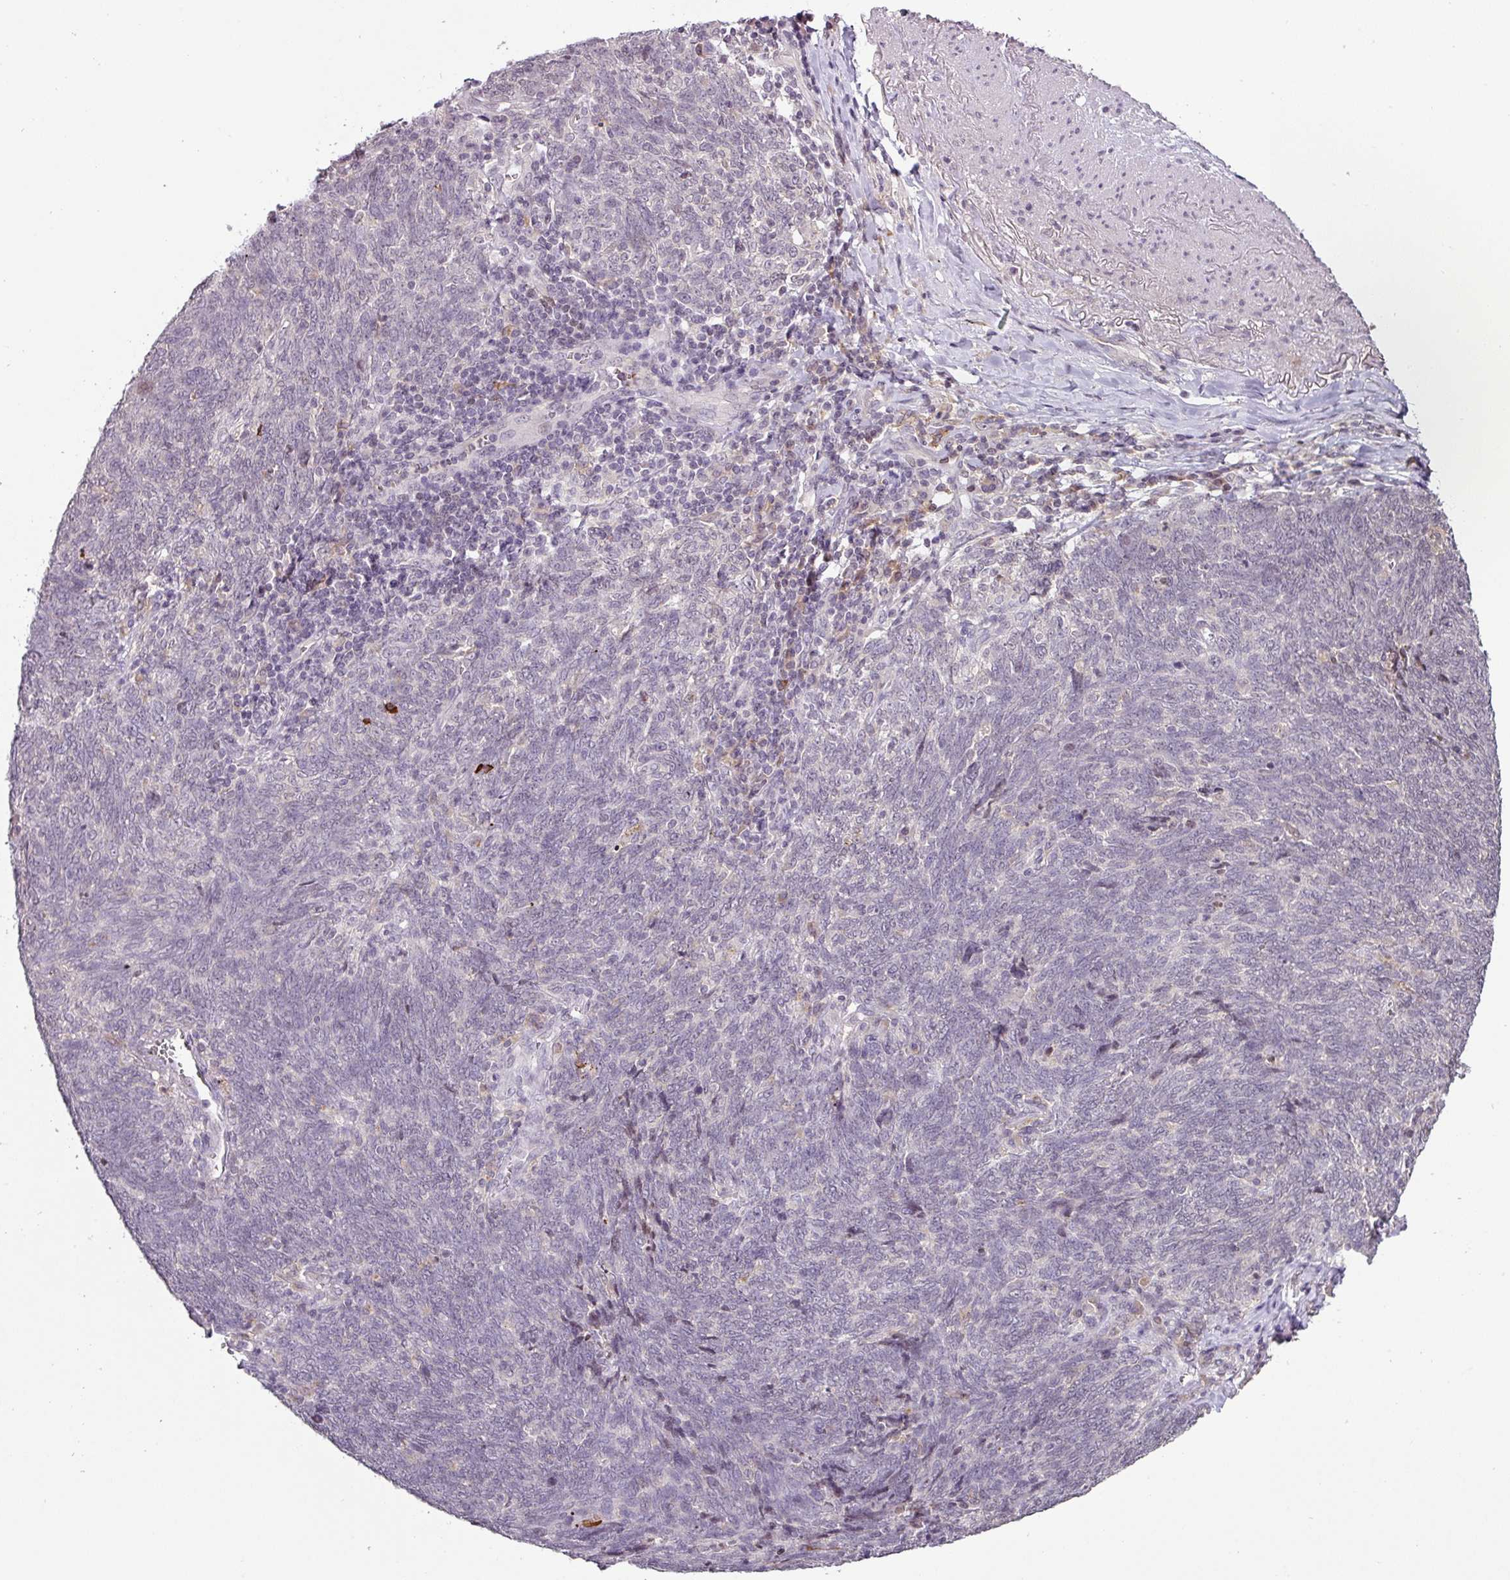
{"staining": {"intensity": "negative", "quantity": "none", "location": "none"}, "tissue": "lung cancer", "cell_type": "Tumor cells", "image_type": "cancer", "snomed": [{"axis": "morphology", "description": "Squamous cell carcinoma, NOS"}, {"axis": "topography", "description": "Lung"}], "caption": "High magnification brightfield microscopy of lung cancer (squamous cell carcinoma) stained with DAB (3,3'-diaminobenzidine) (brown) and counterstained with hematoxylin (blue): tumor cells show no significant expression.", "gene": "SLC5A10", "patient": {"sex": "female", "age": 72}}